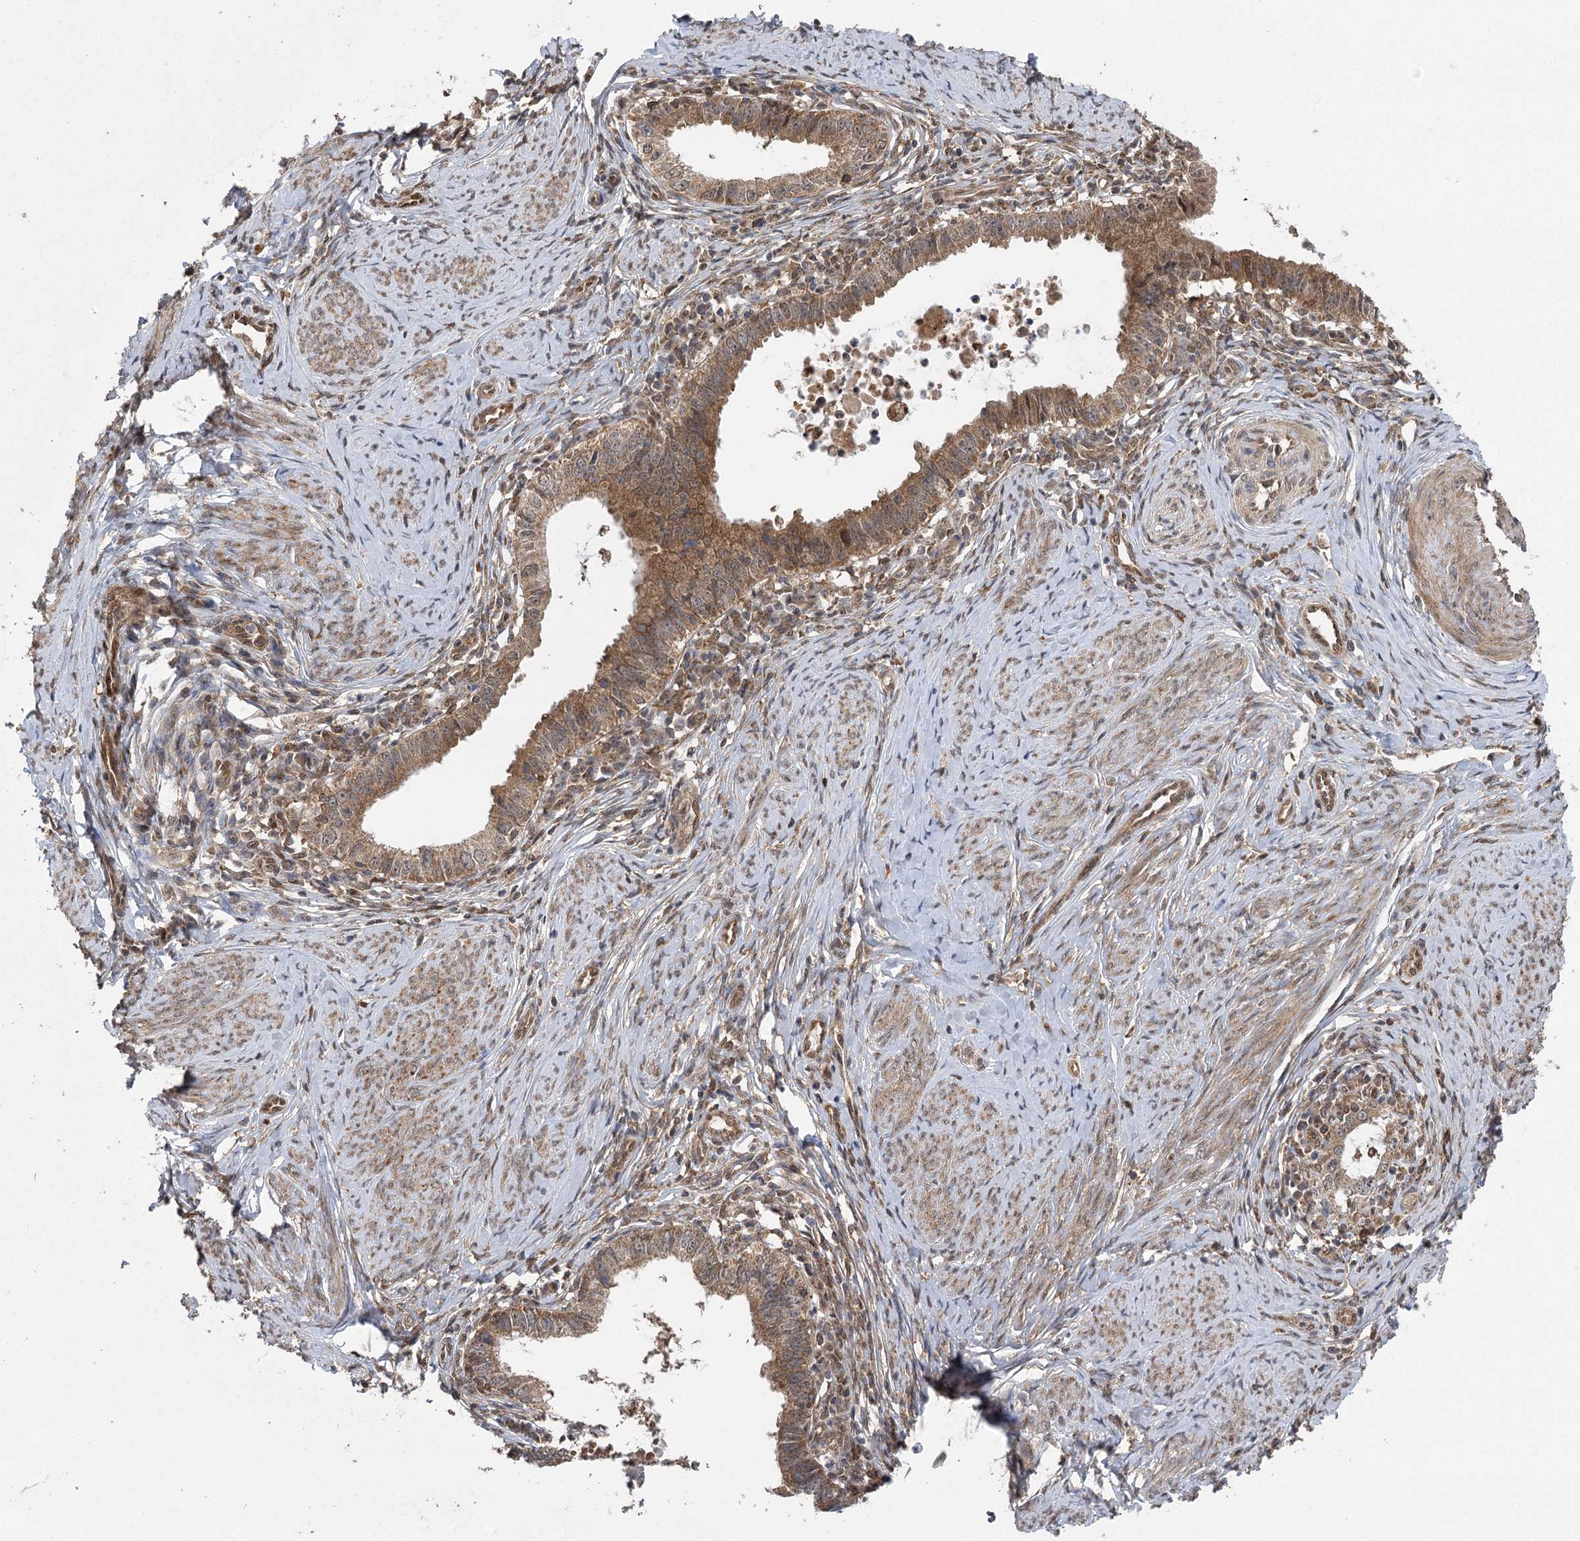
{"staining": {"intensity": "moderate", "quantity": ">75%", "location": "cytoplasmic/membranous"}, "tissue": "cervical cancer", "cell_type": "Tumor cells", "image_type": "cancer", "snomed": [{"axis": "morphology", "description": "Adenocarcinoma, NOS"}, {"axis": "topography", "description": "Cervix"}], "caption": "A histopathology image showing moderate cytoplasmic/membranous positivity in about >75% of tumor cells in cervical cancer (adenocarcinoma), as visualized by brown immunohistochemical staining.", "gene": "C12orf4", "patient": {"sex": "female", "age": 36}}